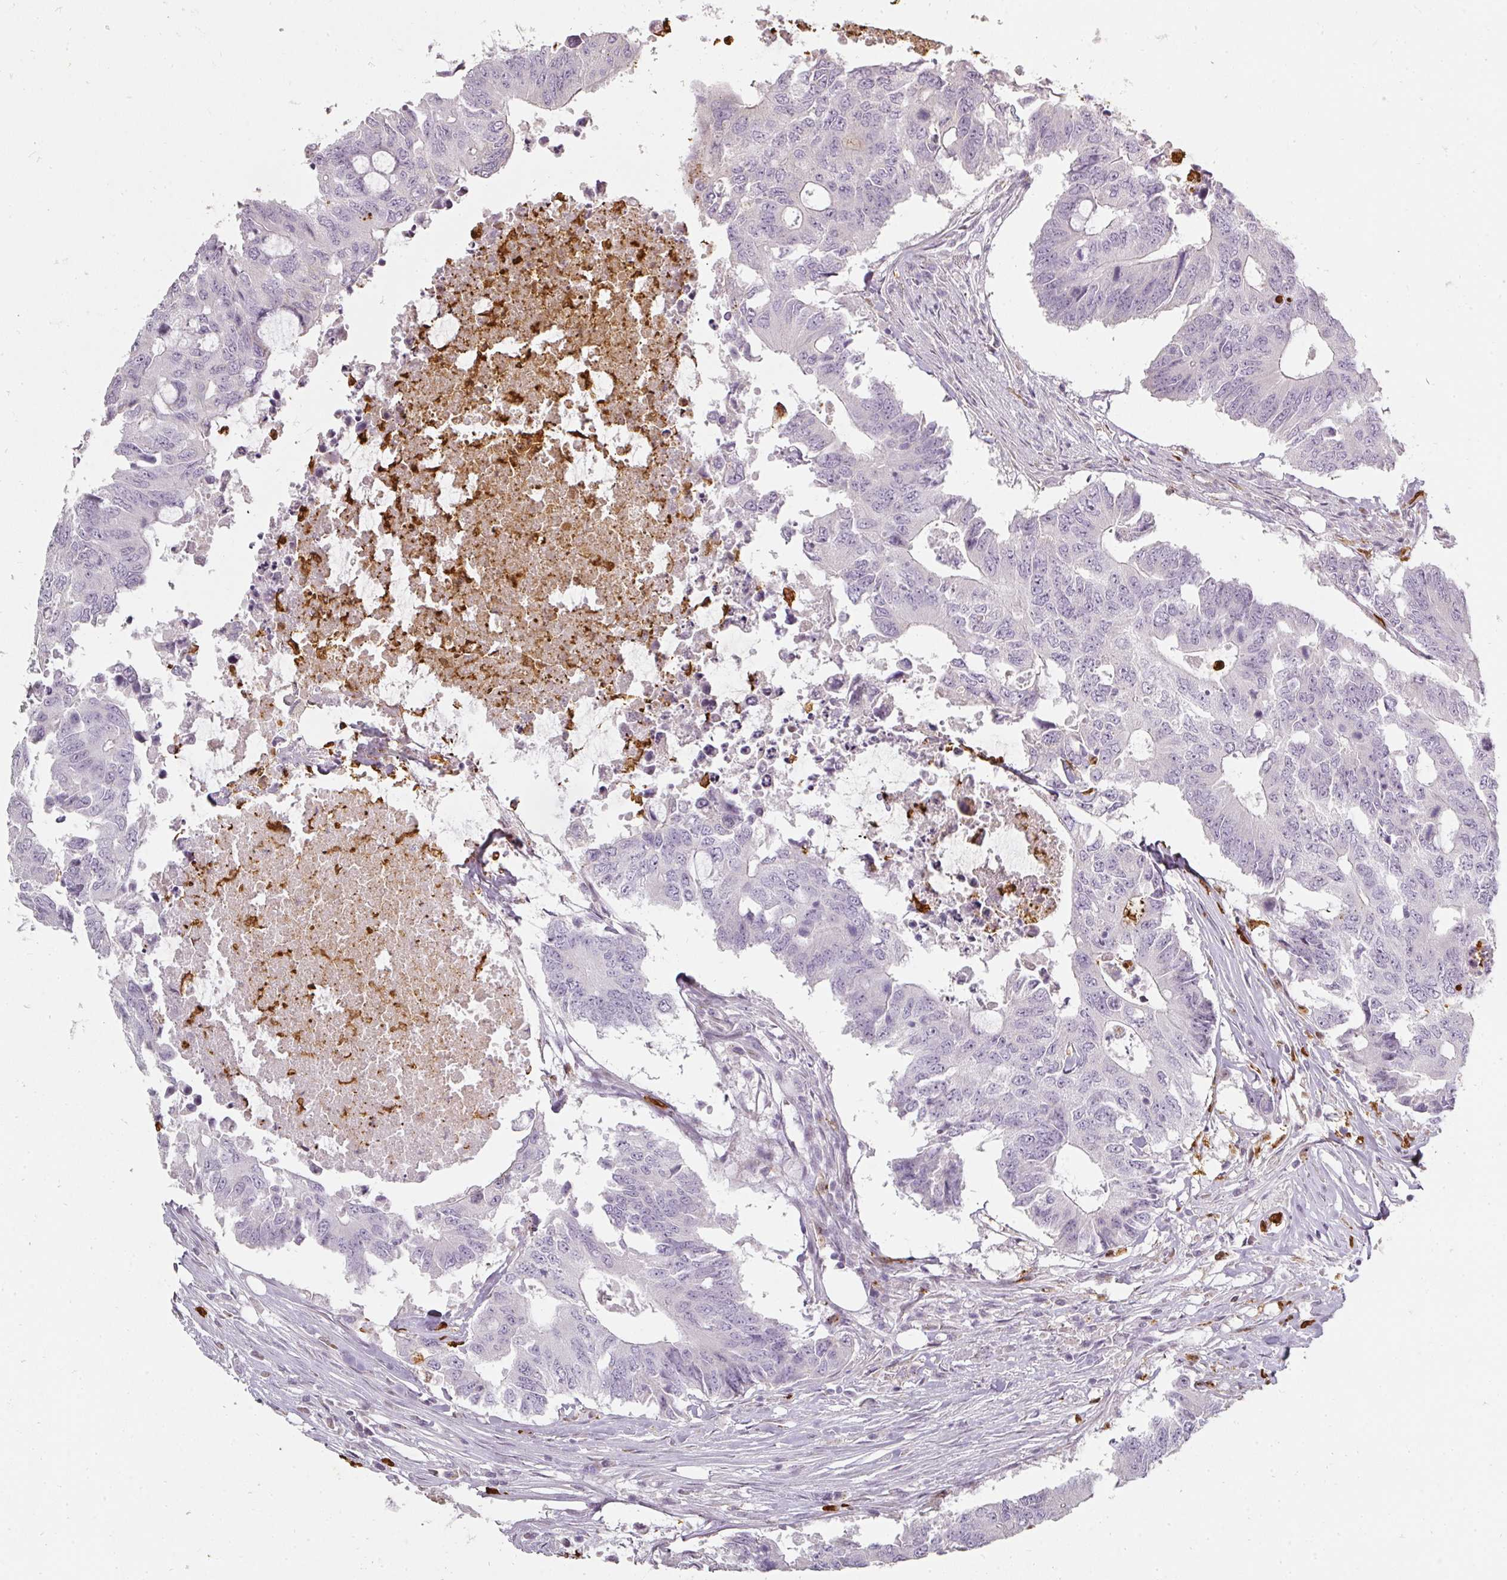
{"staining": {"intensity": "negative", "quantity": "none", "location": "none"}, "tissue": "colorectal cancer", "cell_type": "Tumor cells", "image_type": "cancer", "snomed": [{"axis": "morphology", "description": "Adenocarcinoma, NOS"}, {"axis": "topography", "description": "Colon"}], "caption": "Tumor cells are negative for protein expression in human colorectal cancer.", "gene": "BIK", "patient": {"sex": "male", "age": 71}}